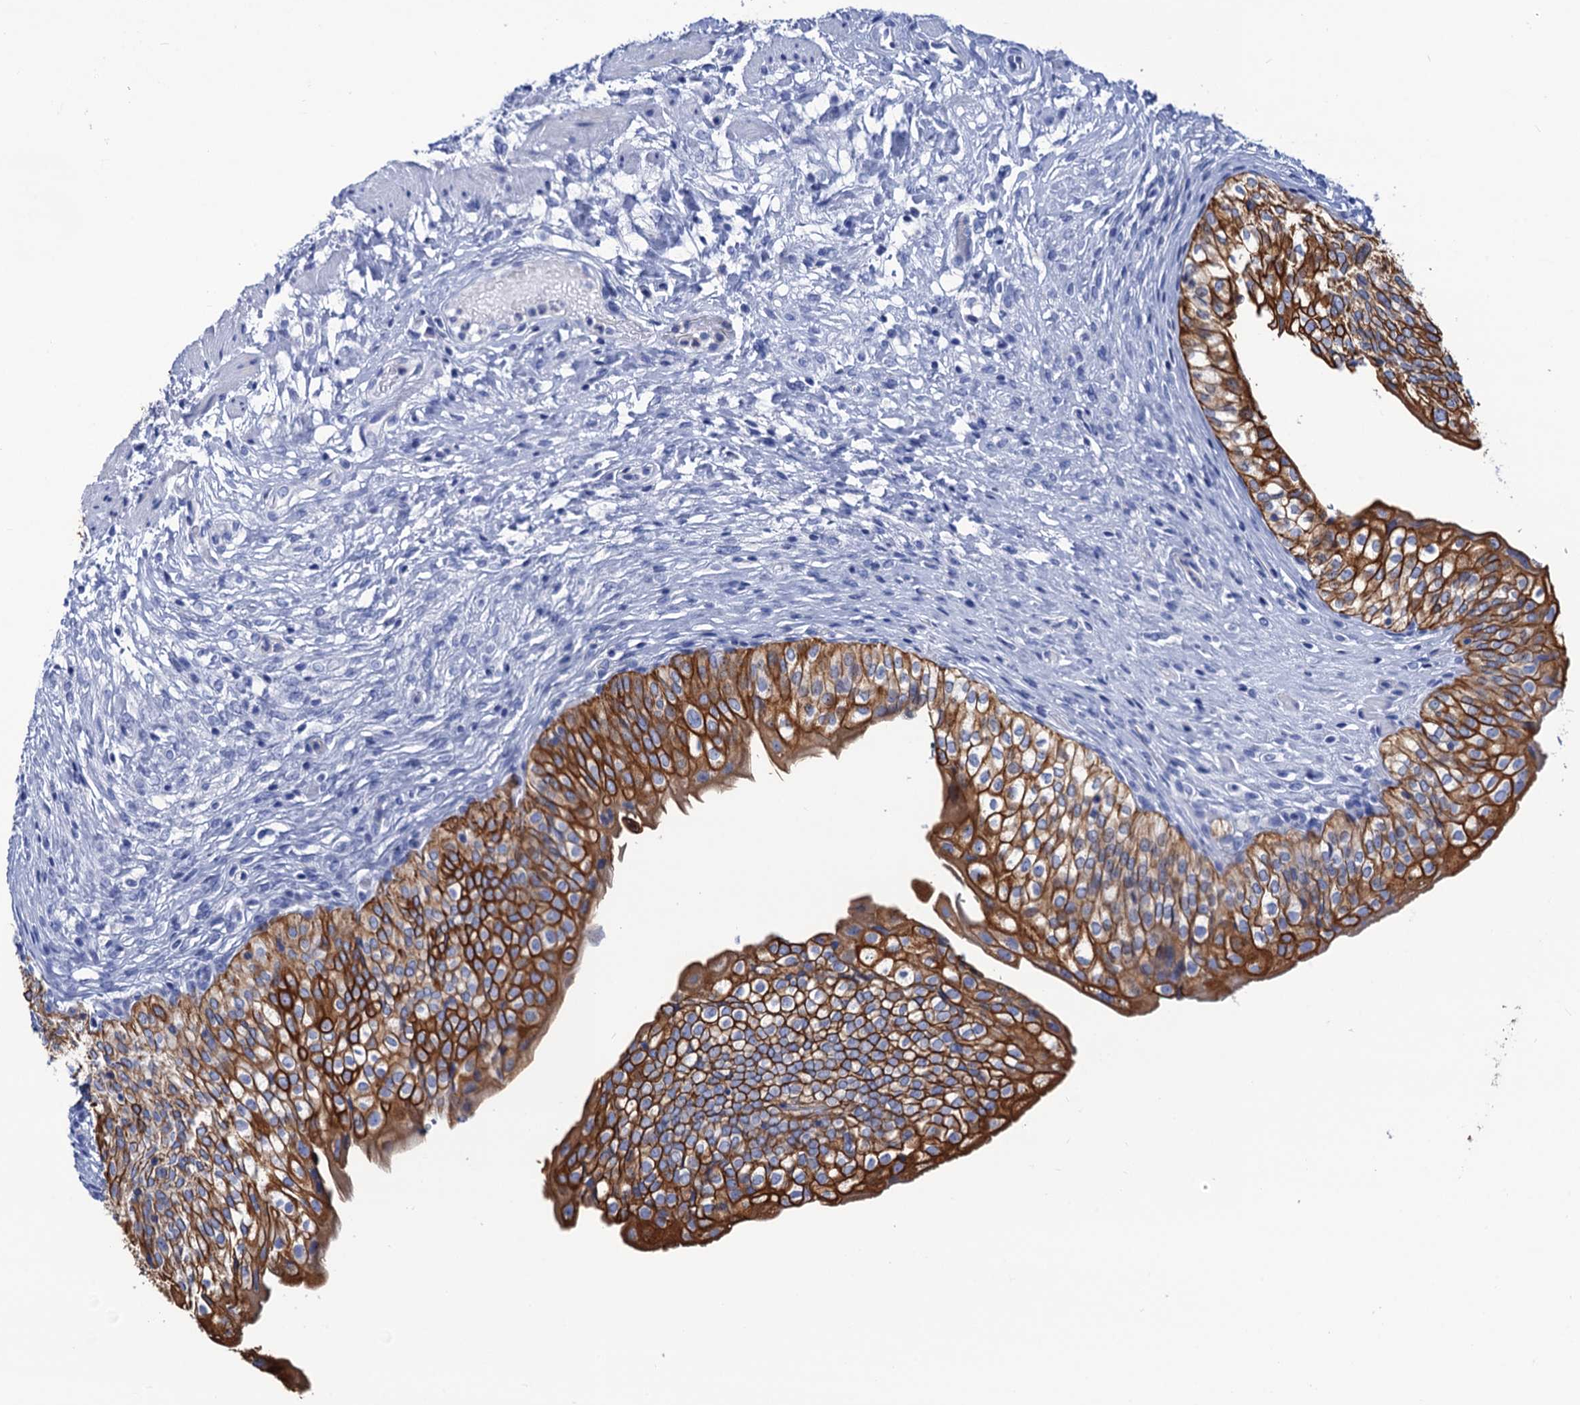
{"staining": {"intensity": "strong", "quantity": ">75%", "location": "cytoplasmic/membranous"}, "tissue": "urinary bladder", "cell_type": "Urothelial cells", "image_type": "normal", "snomed": [{"axis": "morphology", "description": "Normal tissue, NOS"}, {"axis": "topography", "description": "Urinary bladder"}], "caption": "Immunohistochemistry (IHC) staining of normal urinary bladder, which demonstrates high levels of strong cytoplasmic/membranous positivity in about >75% of urothelial cells indicating strong cytoplasmic/membranous protein positivity. The staining was performed using DAB (brown) for protein detection and nuclei were counterstained in hematoxylin (blue).", "gene": "RAB3IP", "patient": {"sex": "male", "age": 55}}